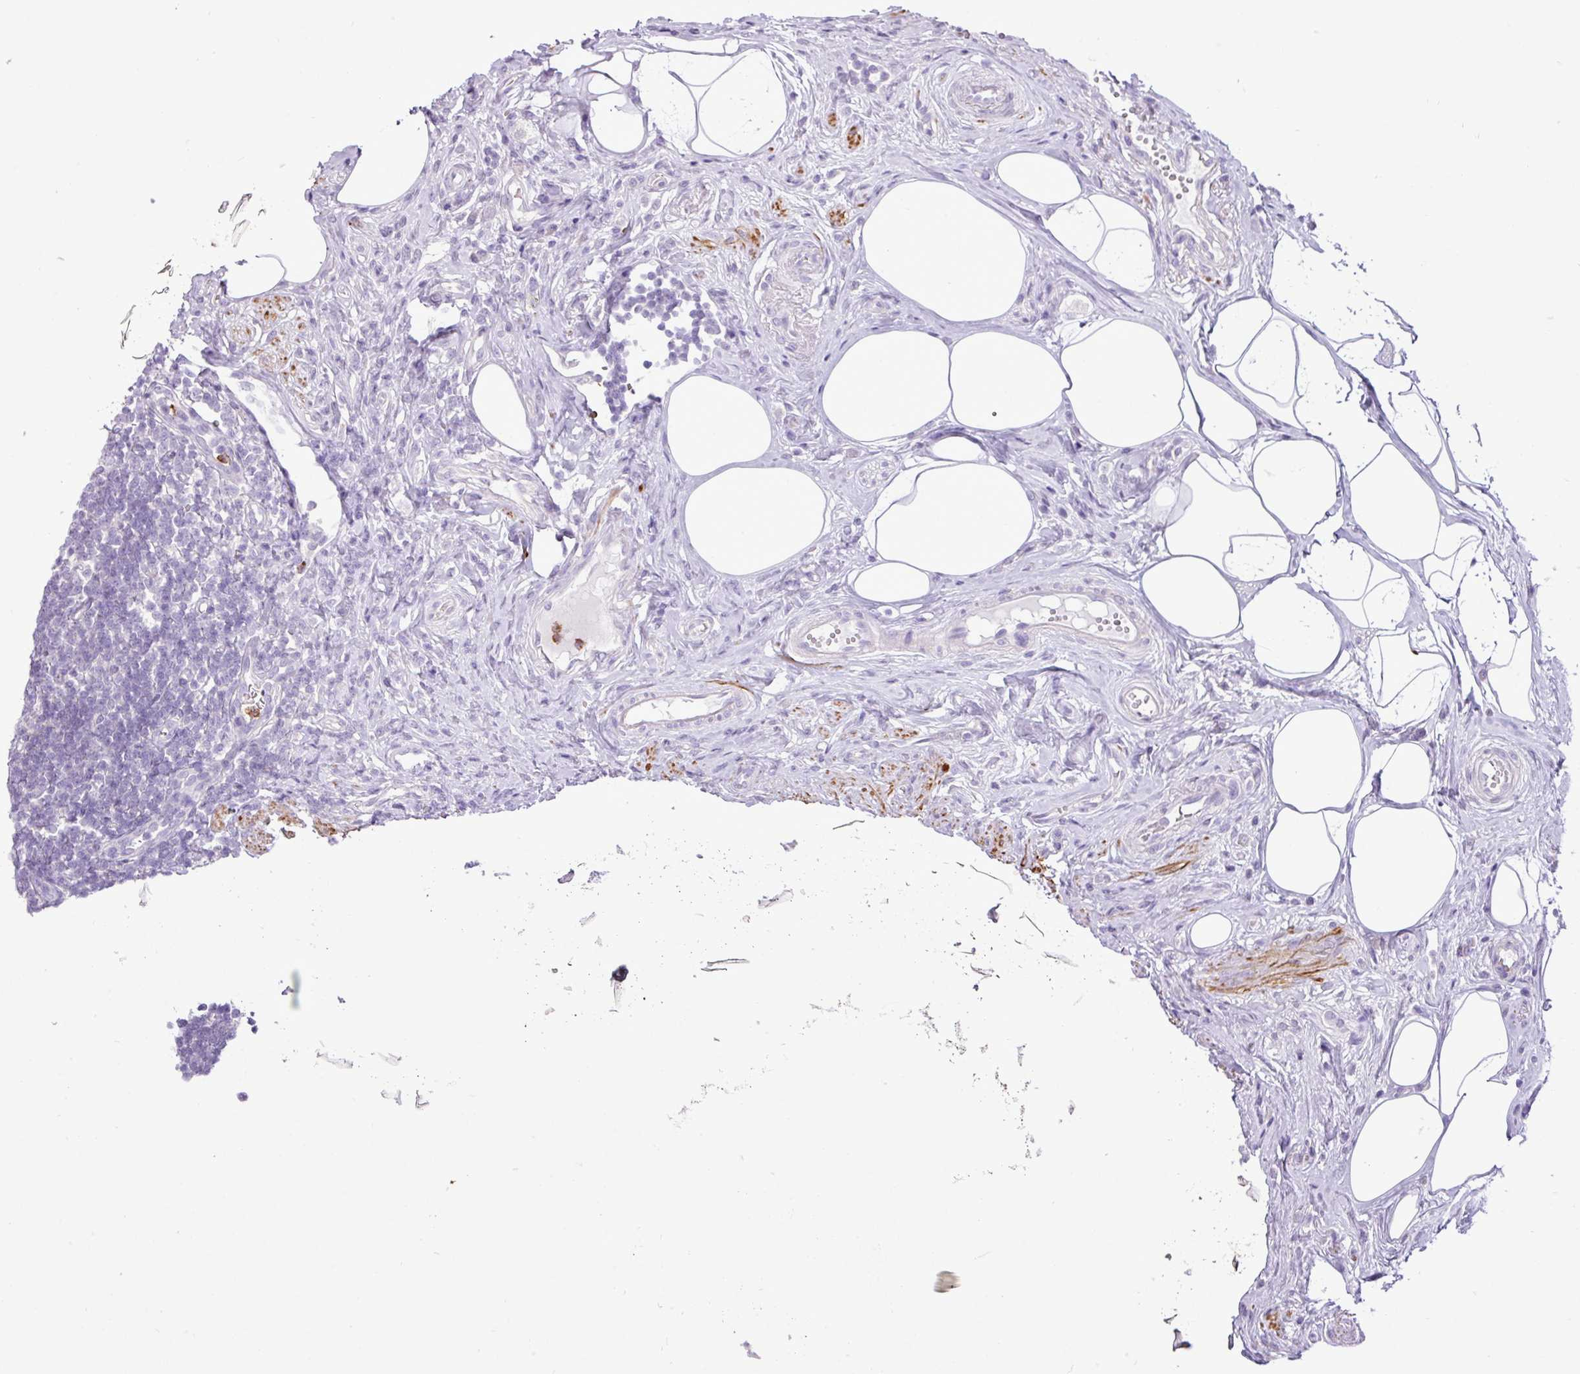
{"staining": {"intensity": "negative", "quantity": "none", "location": "none"}, "tissue": "appendix", "cell_type": "Glandular cells", "image_type": "normal", "snomed": [{"axis": "morphology", "description": "Normal tissue, NOS"}, {"axis": "topography", "description": "Appendix"}], "caption": "Glandular cells show no significant staining in normal appendix. (Immunohistochemistry, brightfield microscopy, high magnification).", "gene": "ZSCAN5A", "patient": {"sex": "female", "age": 56}}